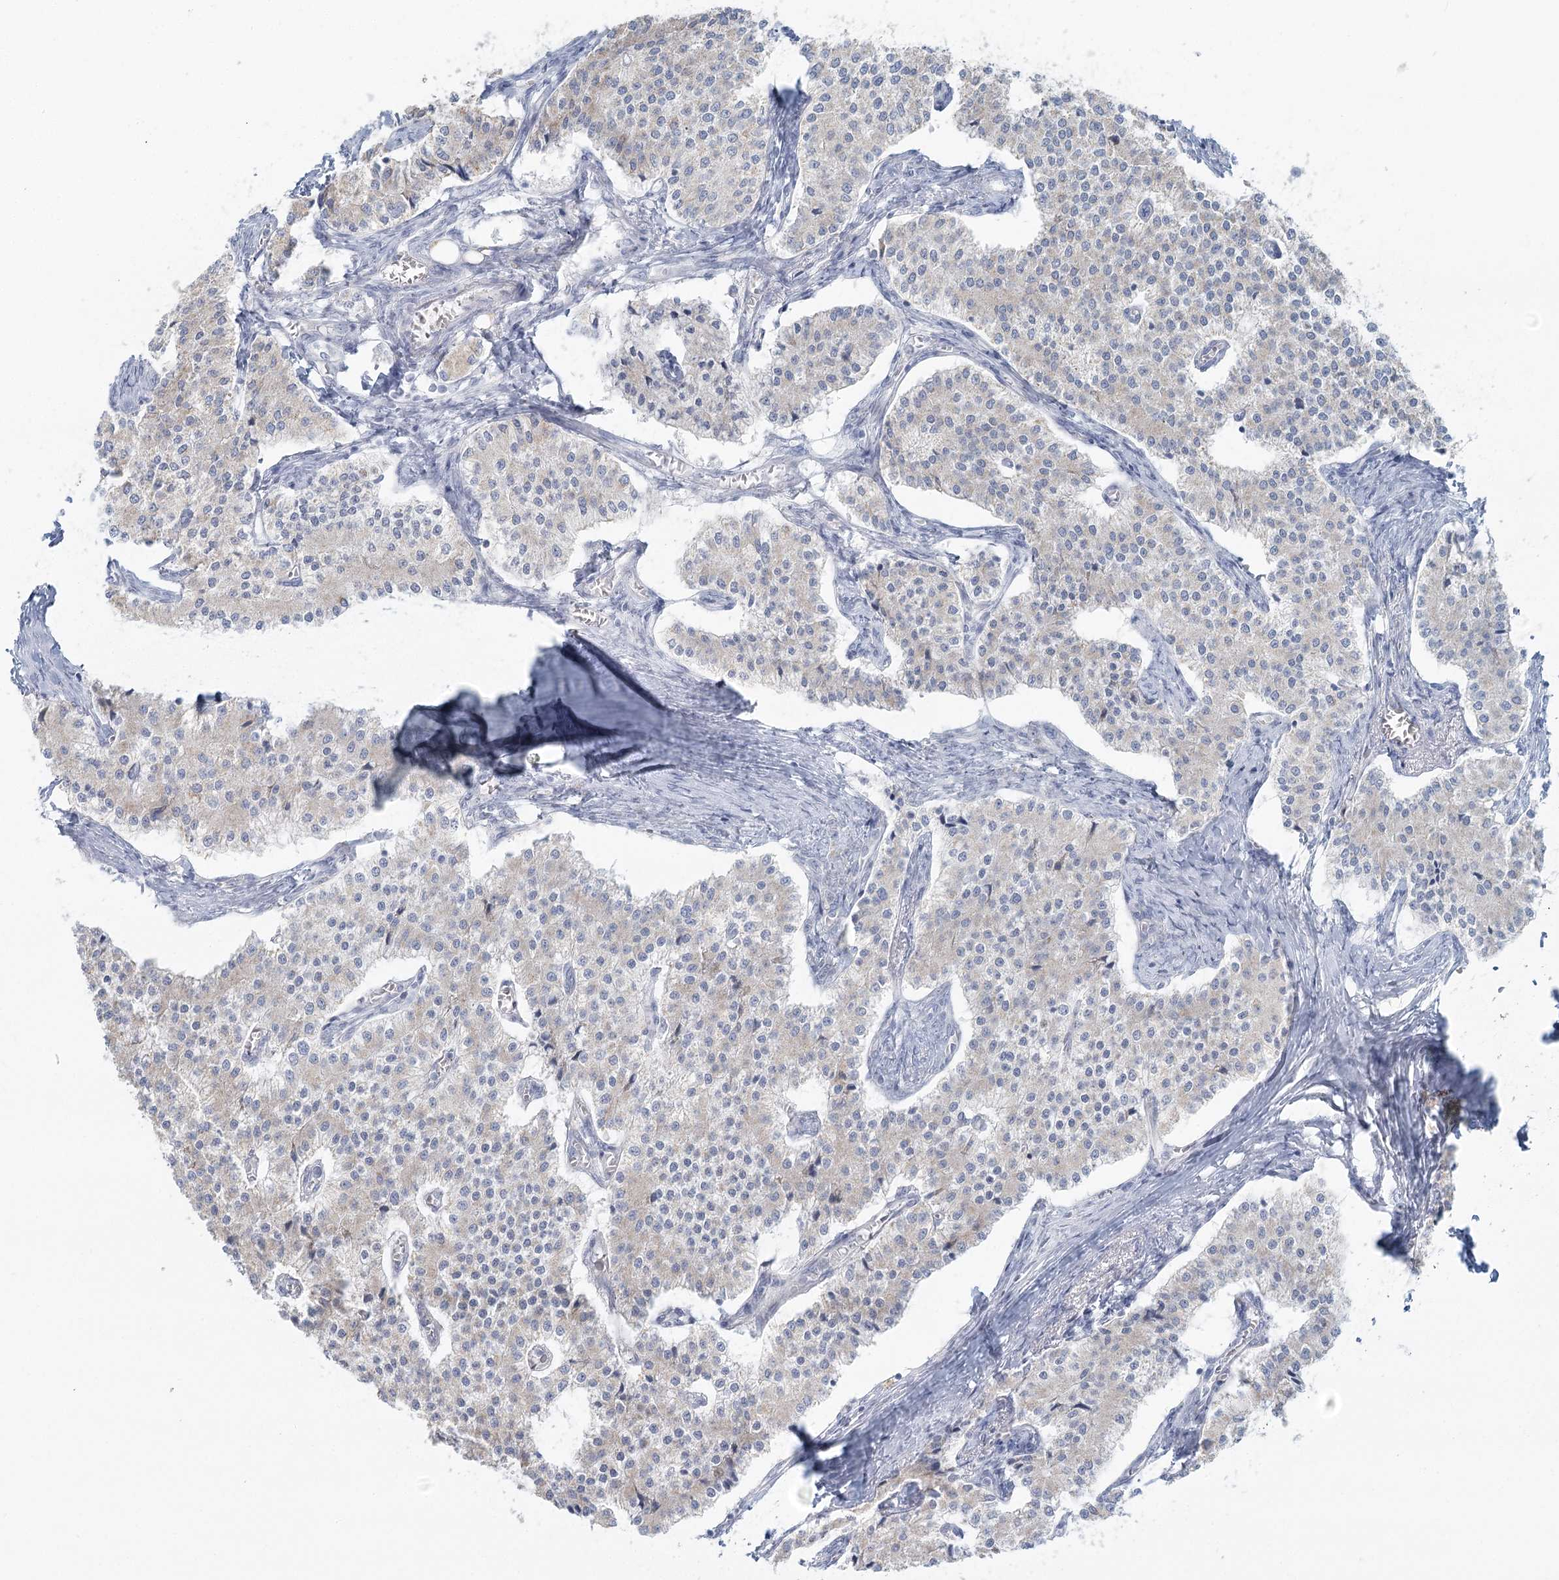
{"staining": {"intensity": "weak", "quantity": "<25%", "location": "cytoplasmic/membranous"}, "tissue": "carcinoid", "cell_type": "Tumor cells", "image_type": "cancer", "snomed": [{"axis": "morphology", "description": "Carcinoid, malignant, NOS"}, {"axis": "topography", "description": "Colon"}], "caption": "This is an IHC histopathology image of human carcinoid. There is no positivity in tumor cells.", "gene": "BPHL", "patient": {"sex": "female", "age": 52}}